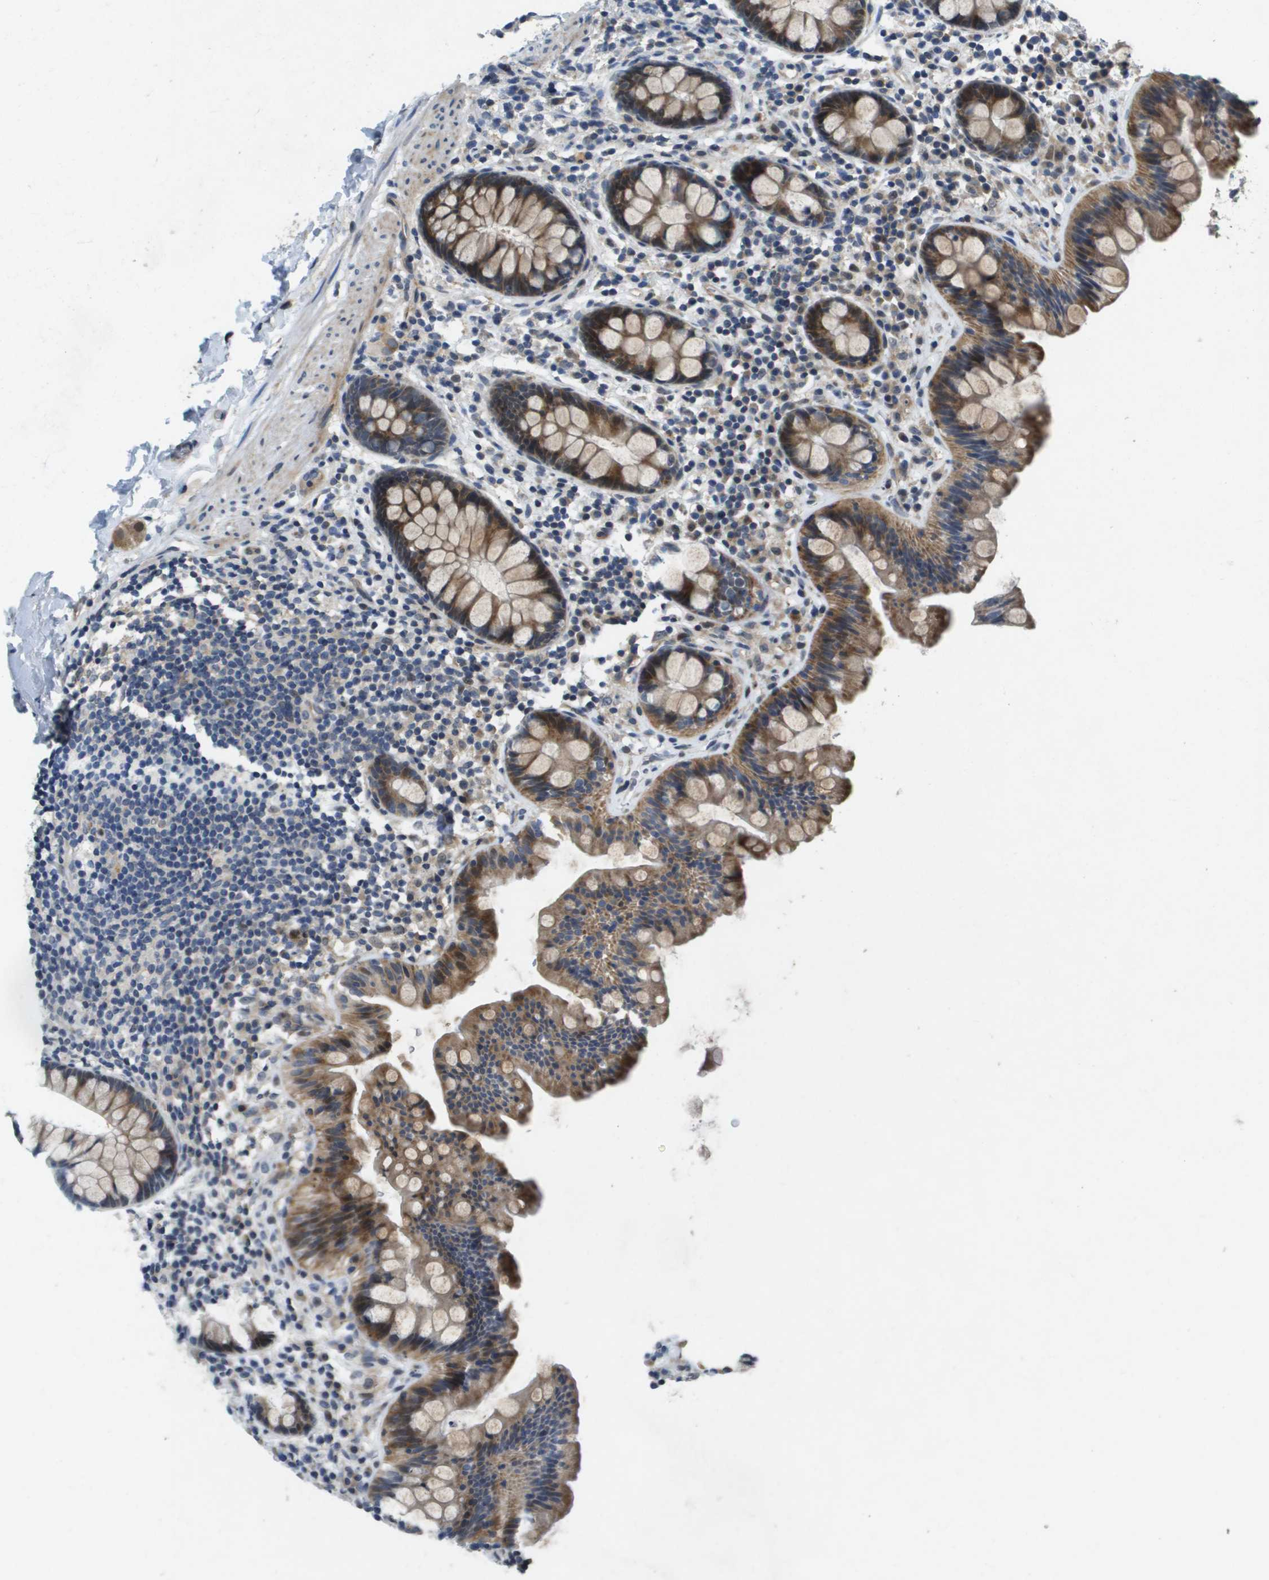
{"staining": {"intensity": "weak", "quantity": ">75%", "location": "cytoplasmic/membranous"}, "tissue": "colon", "cell_type": "Endothelial cells", "image_type": "normal", "snomed": [{"axis": "morphology", "description": "Normal tissue, NOS"}, {"axis": "topography", "description": "Colon"}], "caption": "Endothelial cells demonstrate low levels of weak cytoplasmic/membranous positivity in about >75% of cells in unremarkable human colon. (Stains: DAB (3,3'-diaminobenzidine) in brown, nuclei in blue, Microscopy: brightfield microscopy at high magnification).", "gene": "SCN4B", "patient": {"sex": "female", "age": 80}}